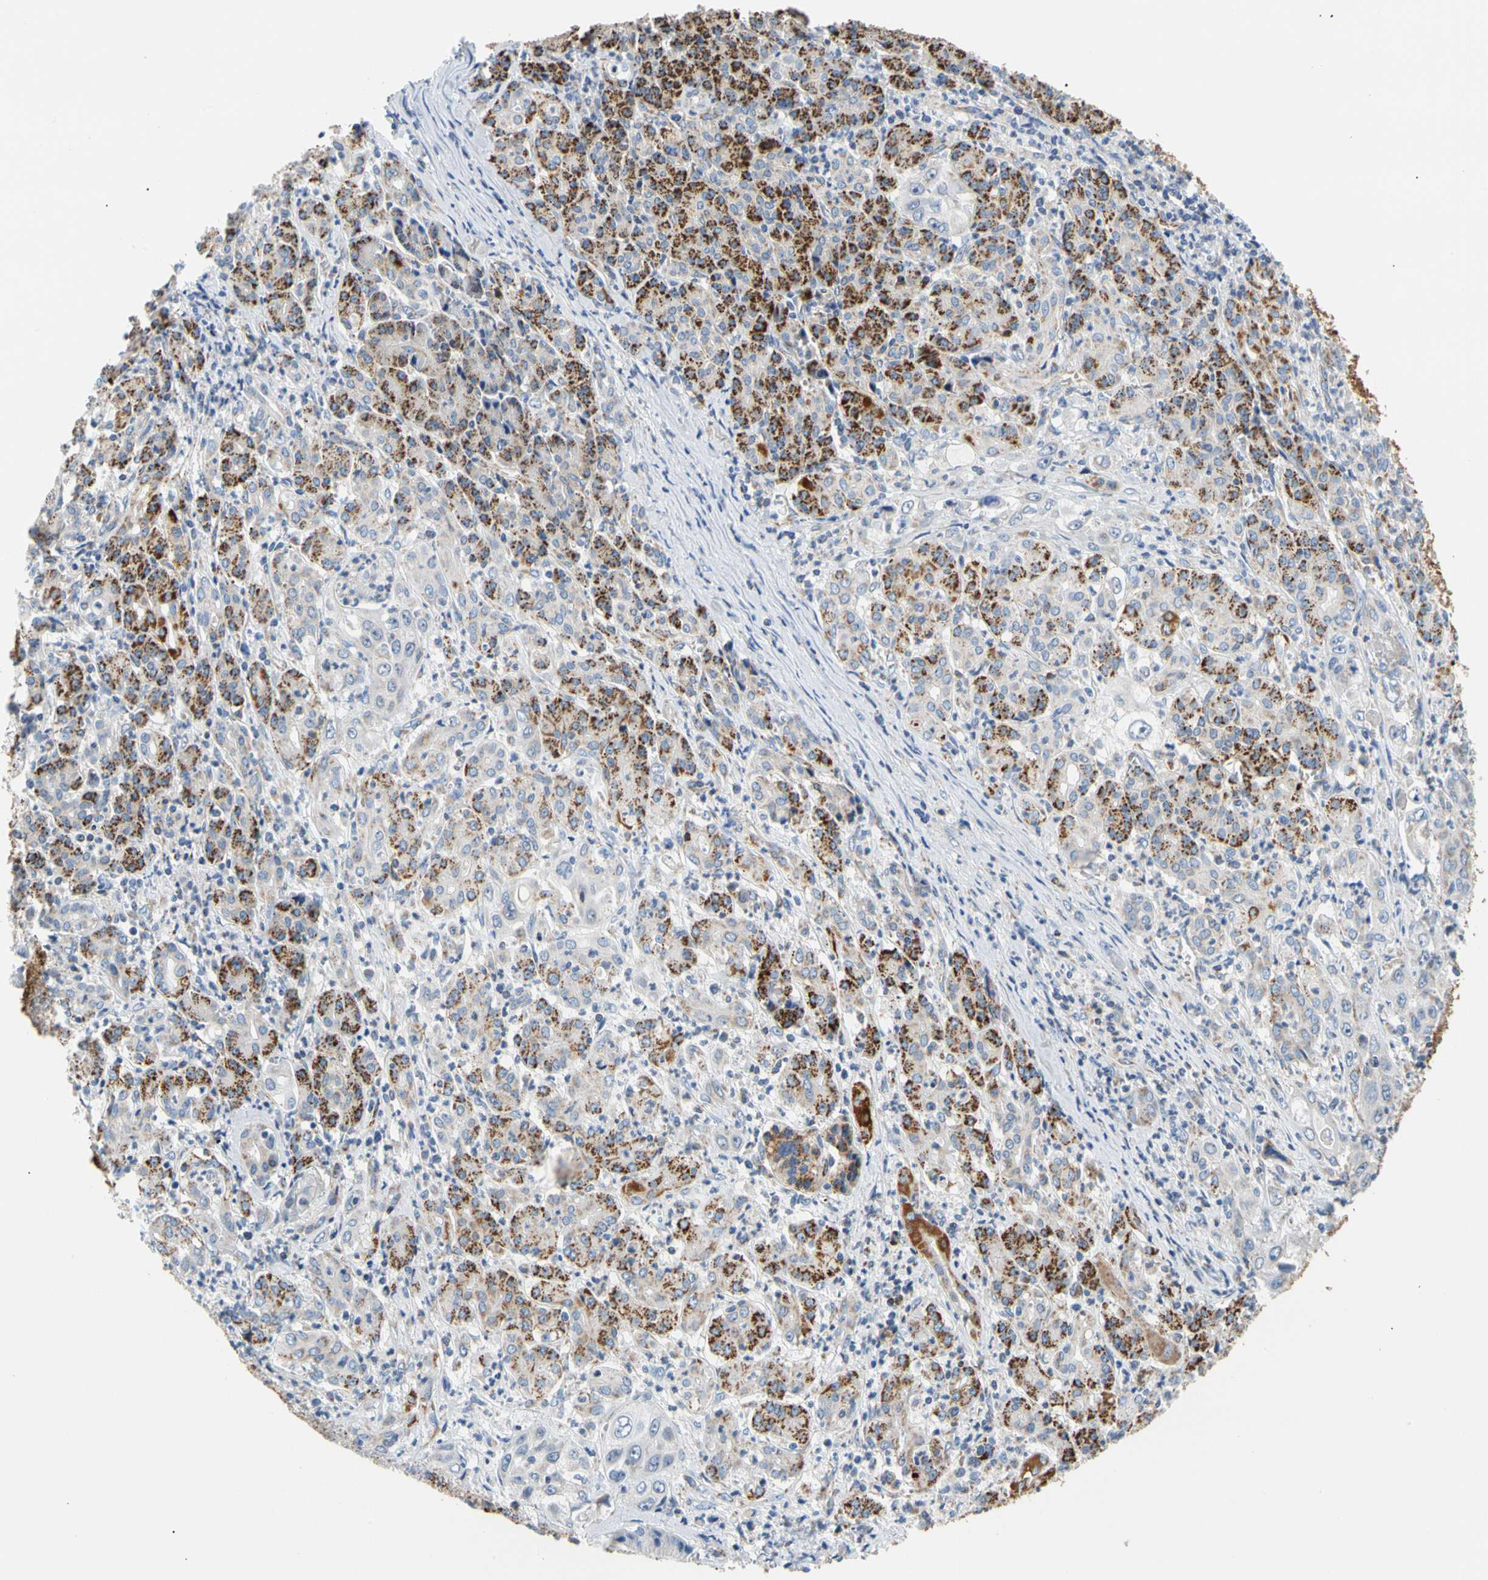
{"staining": {"intensity": "strong", "quantity": "25%-75%", "location": "cytoplasmic/membranous"}, "tissue": "pancreatic cancer", "cell_type": "Tumor cells", "image_type": "cancer", "snomed": [{"axis": "morphology", "description": "Adenocarcinoma, NOS"}, {"axis": "topography", "description": "Pancreas"}], "caption": "Human adenocarcinoma (pancreatic) stained for a protein (brown) shows strong cytoplasmic/membranous positive positivity in approximately 25%-75% of tumor cells.", "gene": "ACAT1", "patient": {"sex": "male", "age": 70}}